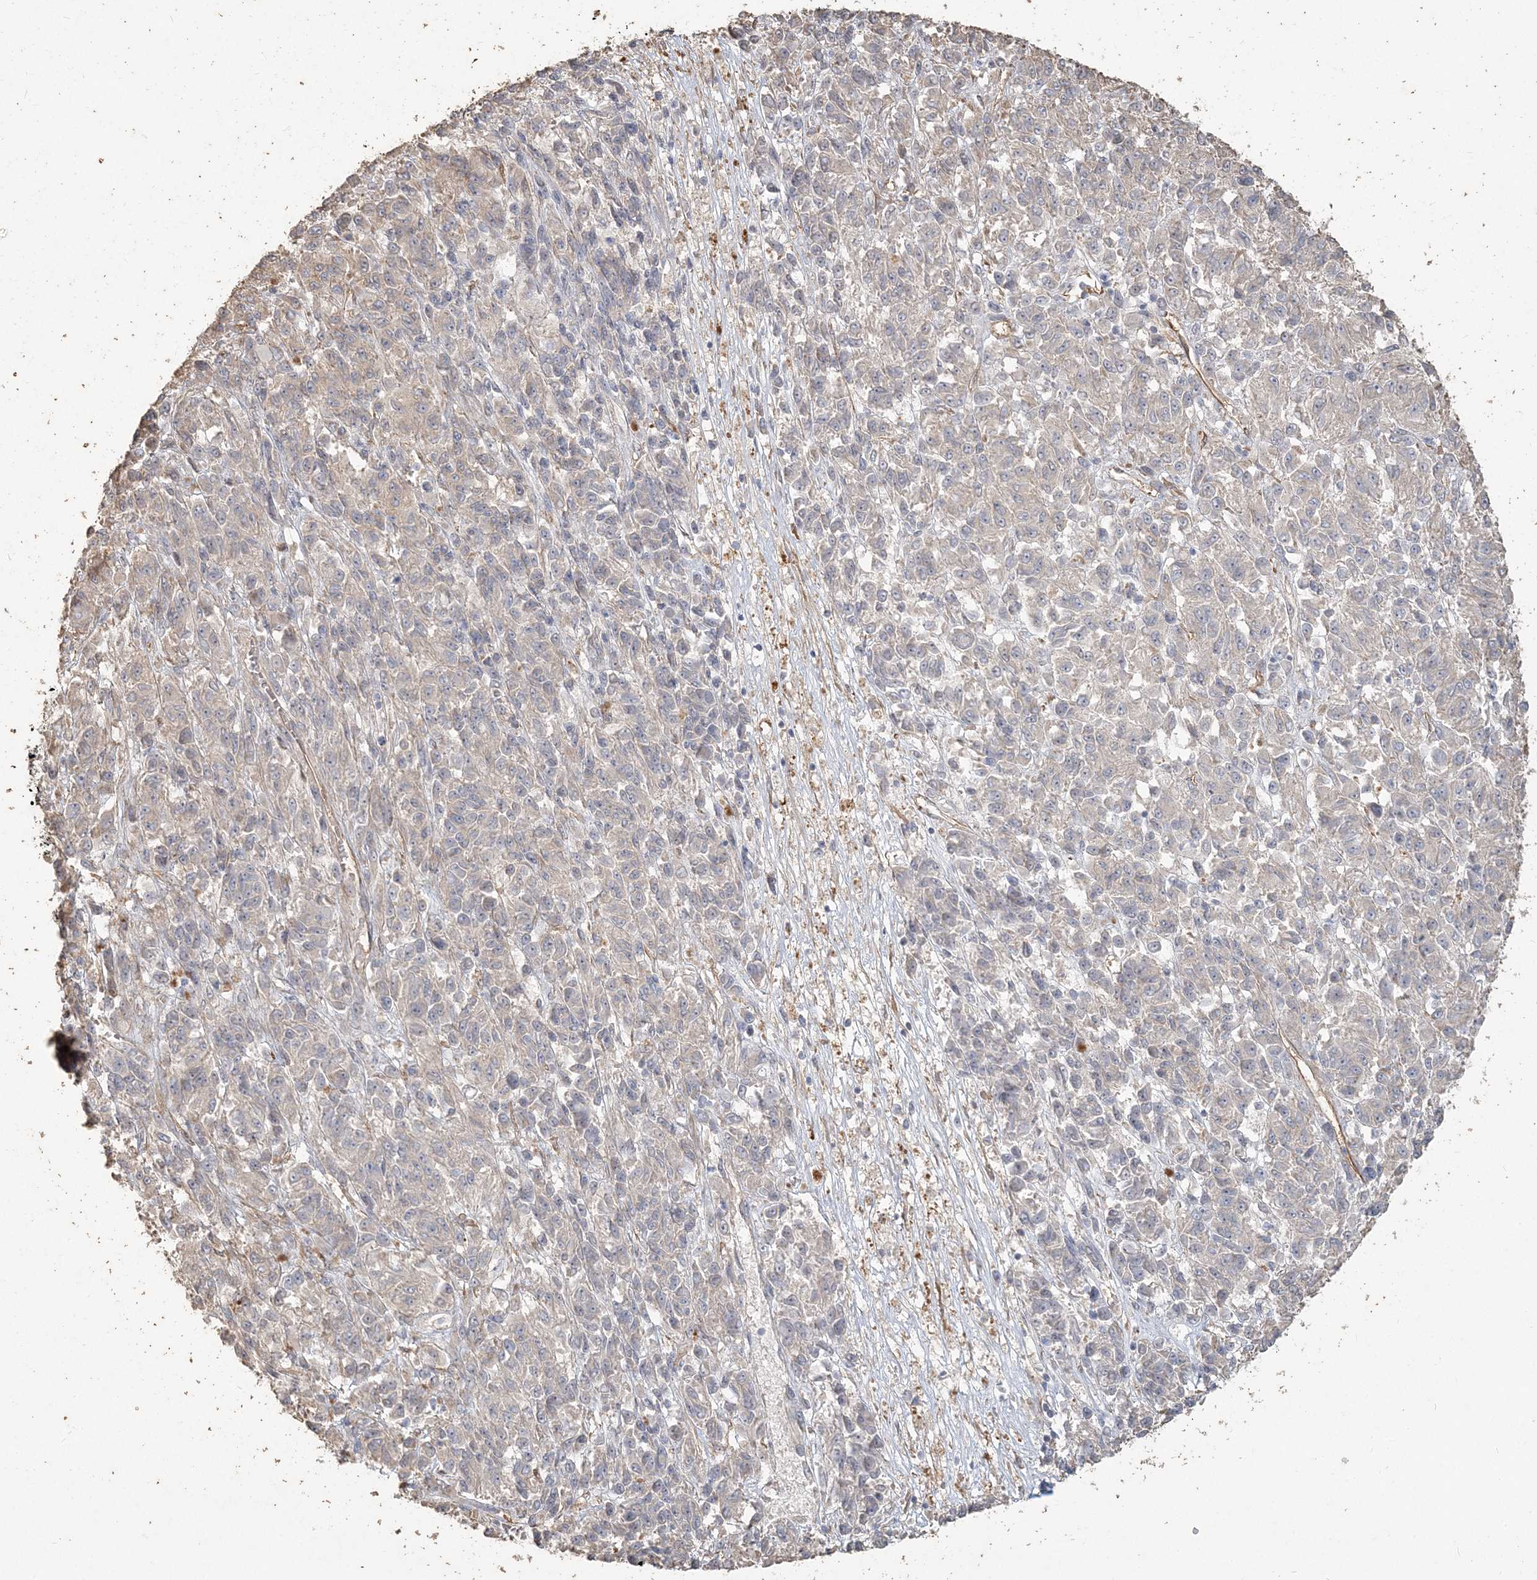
{"staining": {"intensity": "negative", "quantity": "none", "location": "none"}, "tissue": "melanoma", "cell_type": "Tumor cells", "image_type": "cancer", "snomed": [{"axis": "morphology", "description": "Malignant melanoma, Metastatic site"}, {"axis": "topography", "description": "Lung"}], "caption": "High power microscopy image of an immunohistochemistry (IHC) photomicrograph of melanoma, revealing no significant positivity in tumor cells.", "gene": "RNF145", "patient": {"sex": "male", "age": 64}}